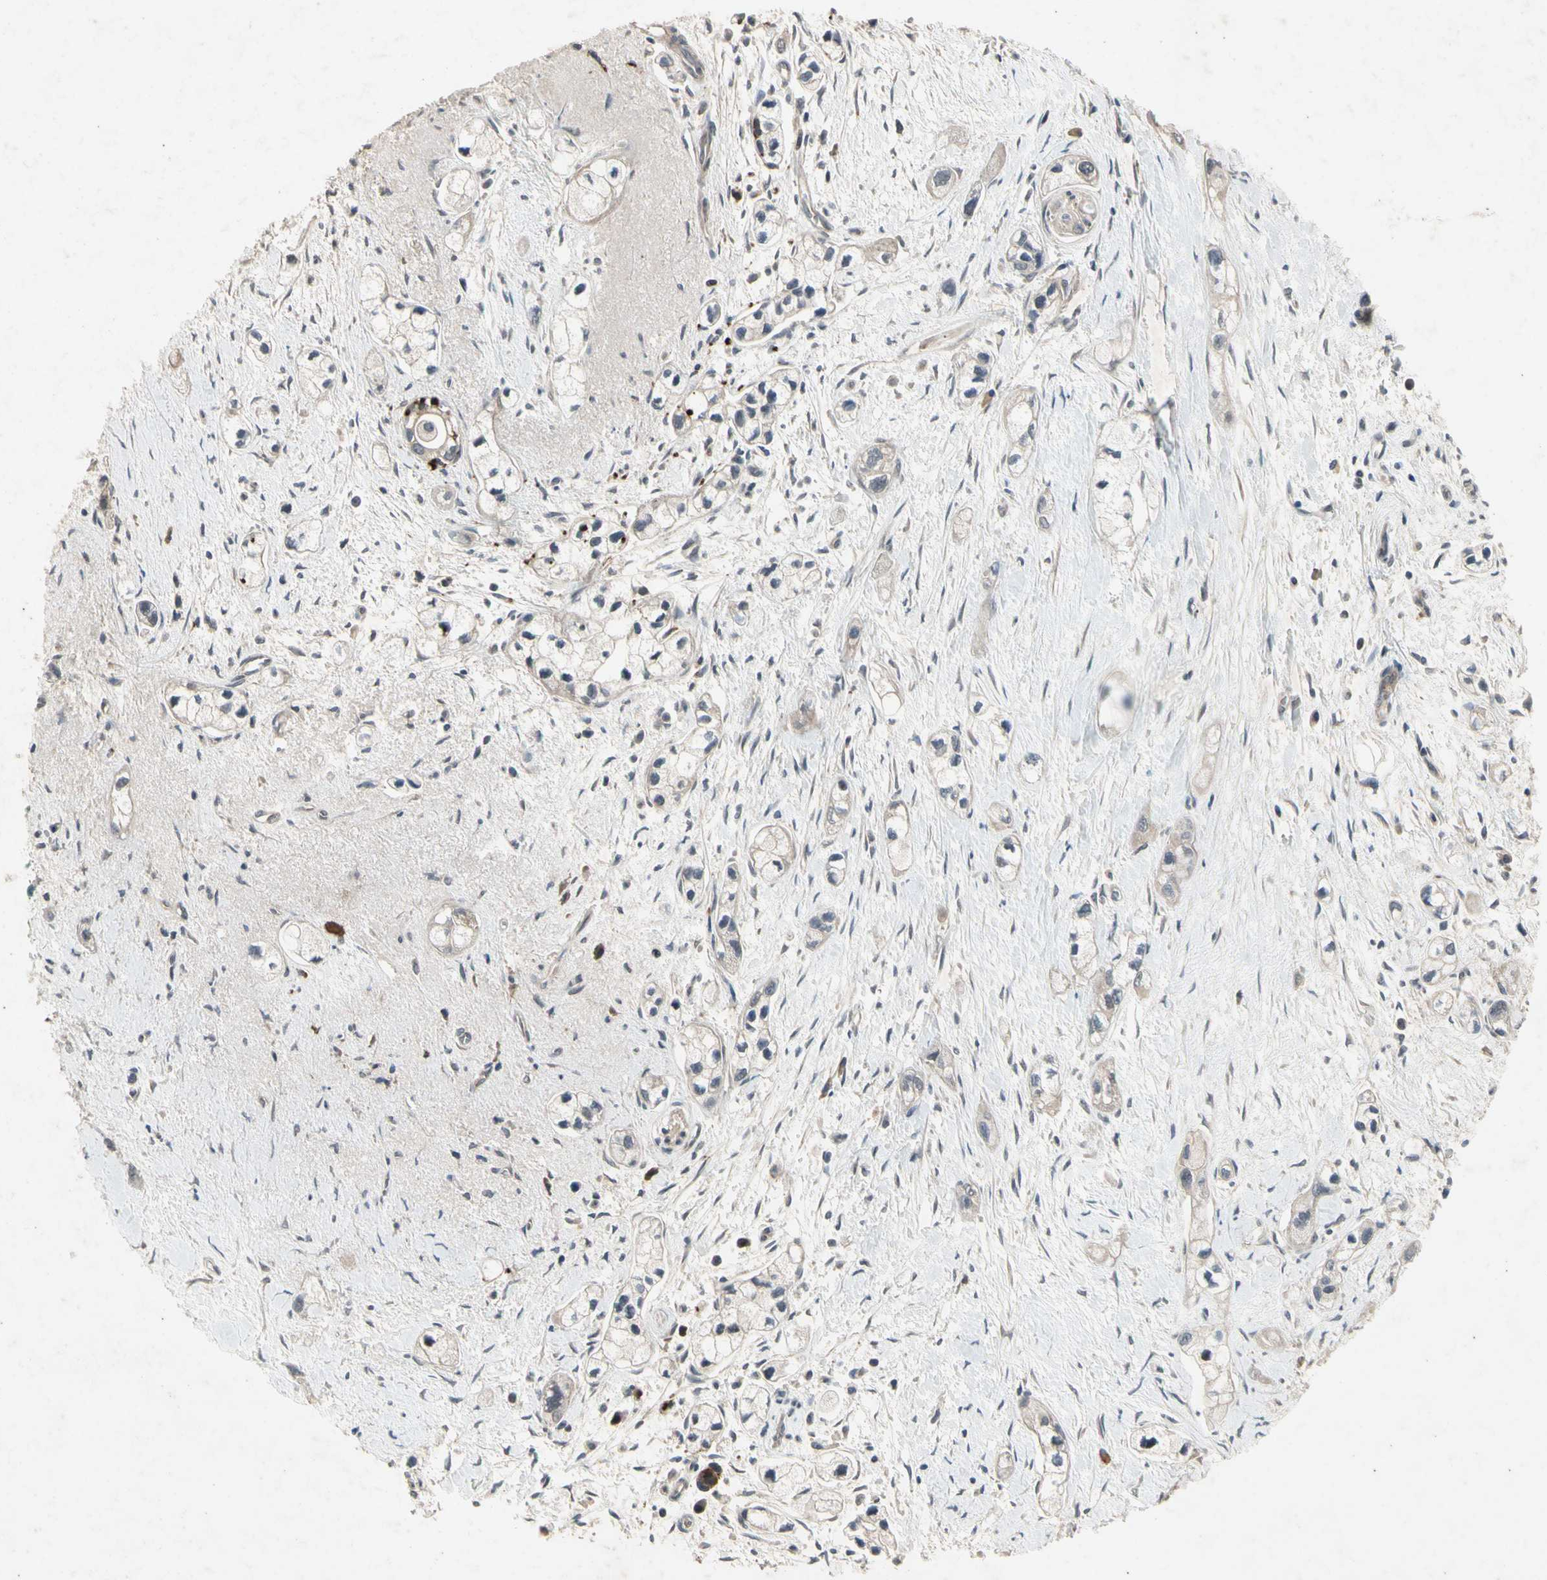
{"staining": {"intensity": "weak", "quantity": "25%-75%", "location": "cytoplasmic/membranous"}, "tissue": "pancreatic cancer", "cell_type": "Tumor cells", "image_type": "cancer", "snomed": [{"axis": "morphology", "description": "Adenocarcinoma, NOS"}, {"axis": "topography", "description": "Pancreas"}], "caption": "Protein positivity by immunohistochemistry reveals weak cytoplasmic/membranous expression in approximately 25%-75% of tumor cells in pancreatic adenocarcinoma.", "gene": "DPY19L3", "patient": {"sex": "male", "age": 74}}